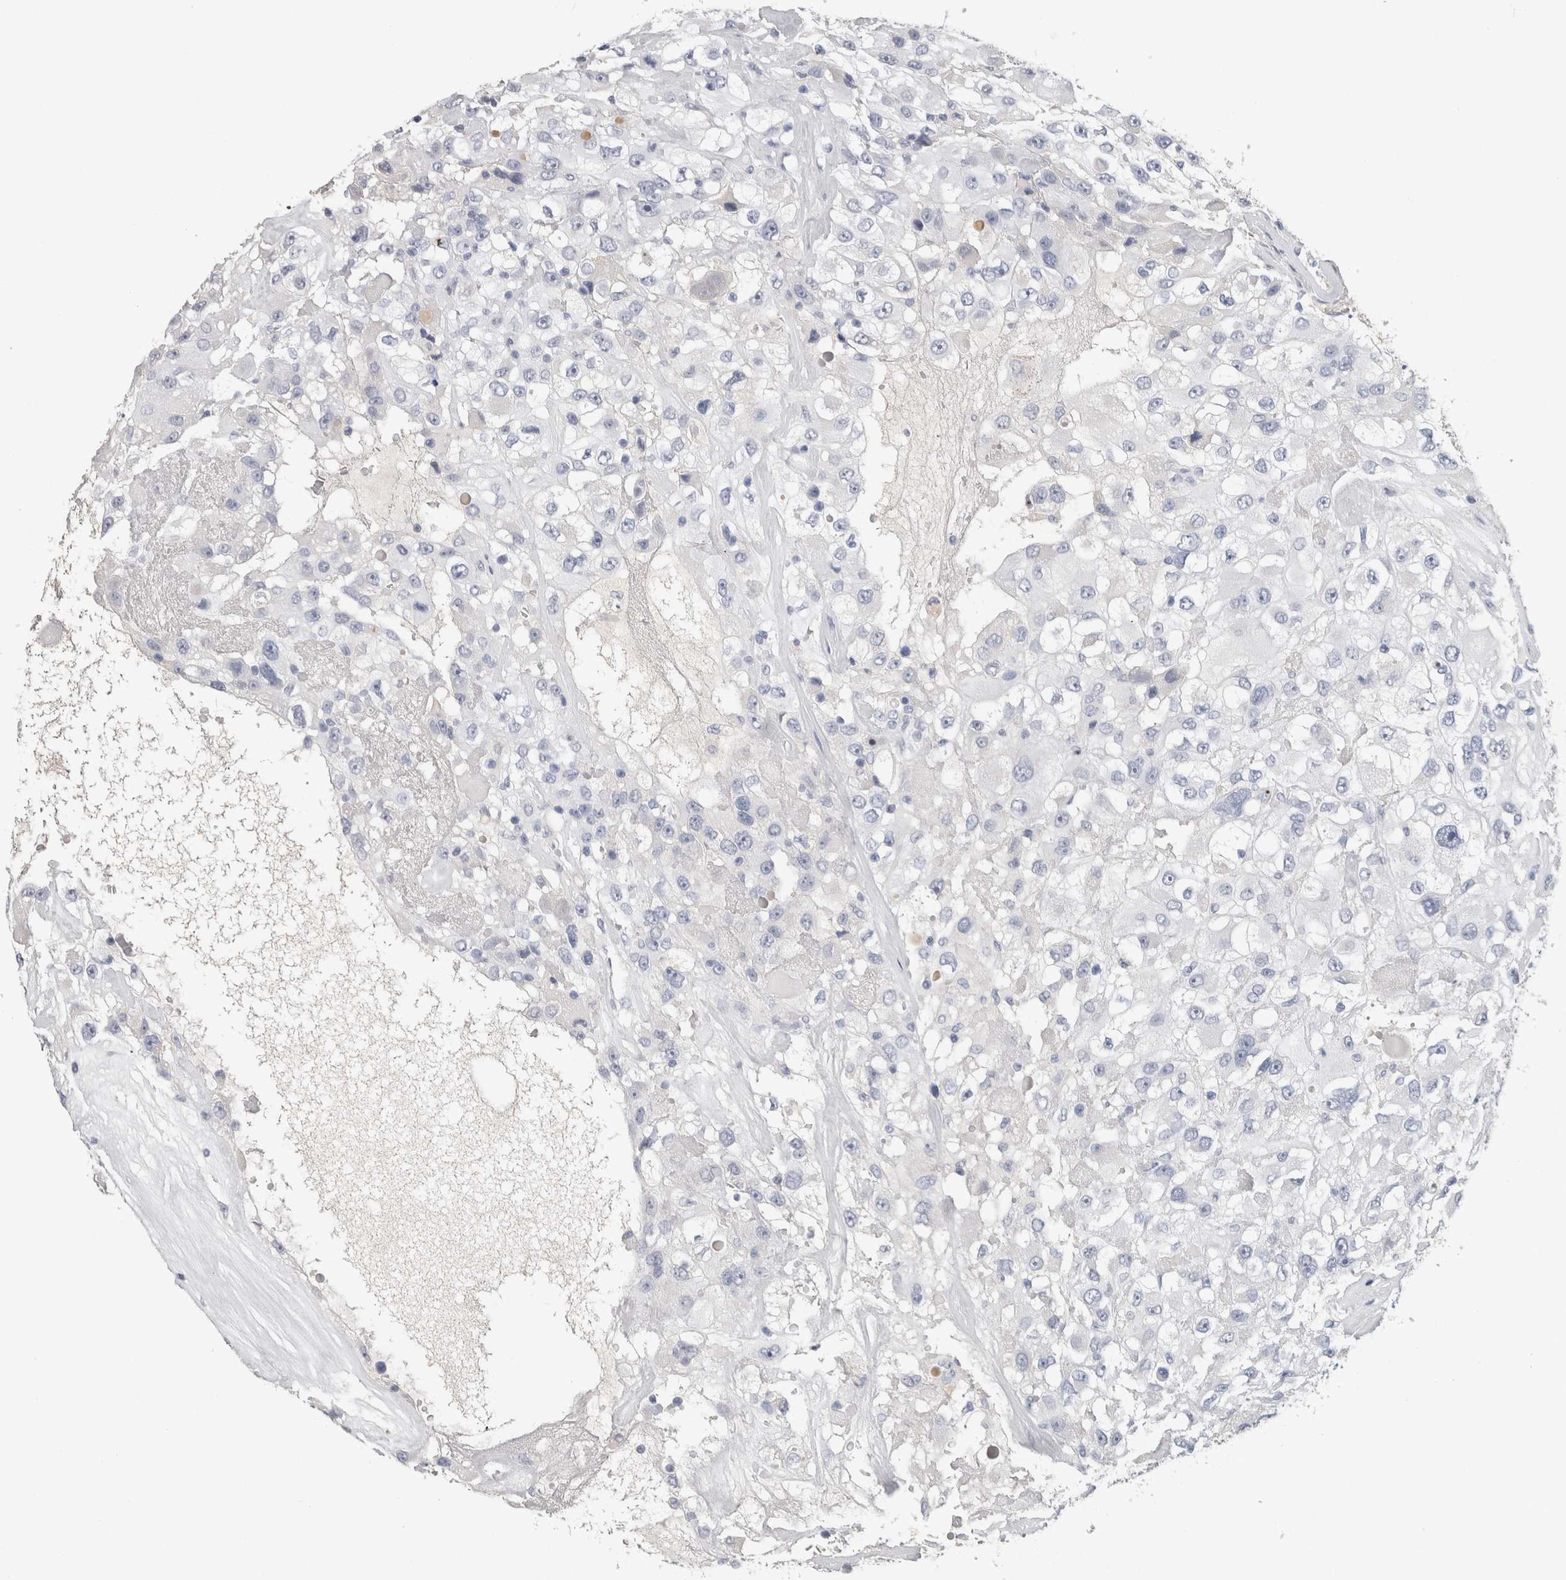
{"staining": {"intensity": "negative", "quantity": "none", "location": "none"}, "tissue": "renal cancer", "cell_type": "Tumor cells", "image_type": "cancer", "snomed": [{"axis": "morphology", "description": "Adenocarcinoma, NOS"}, {"axis": "topography", "description": "Kidney"}], "caption": "Tumor cells are negative for protein expression in human adenocarcinoma (renal).", "gene": "FABP4", "patient": {"sex": "female", "age": 52}}